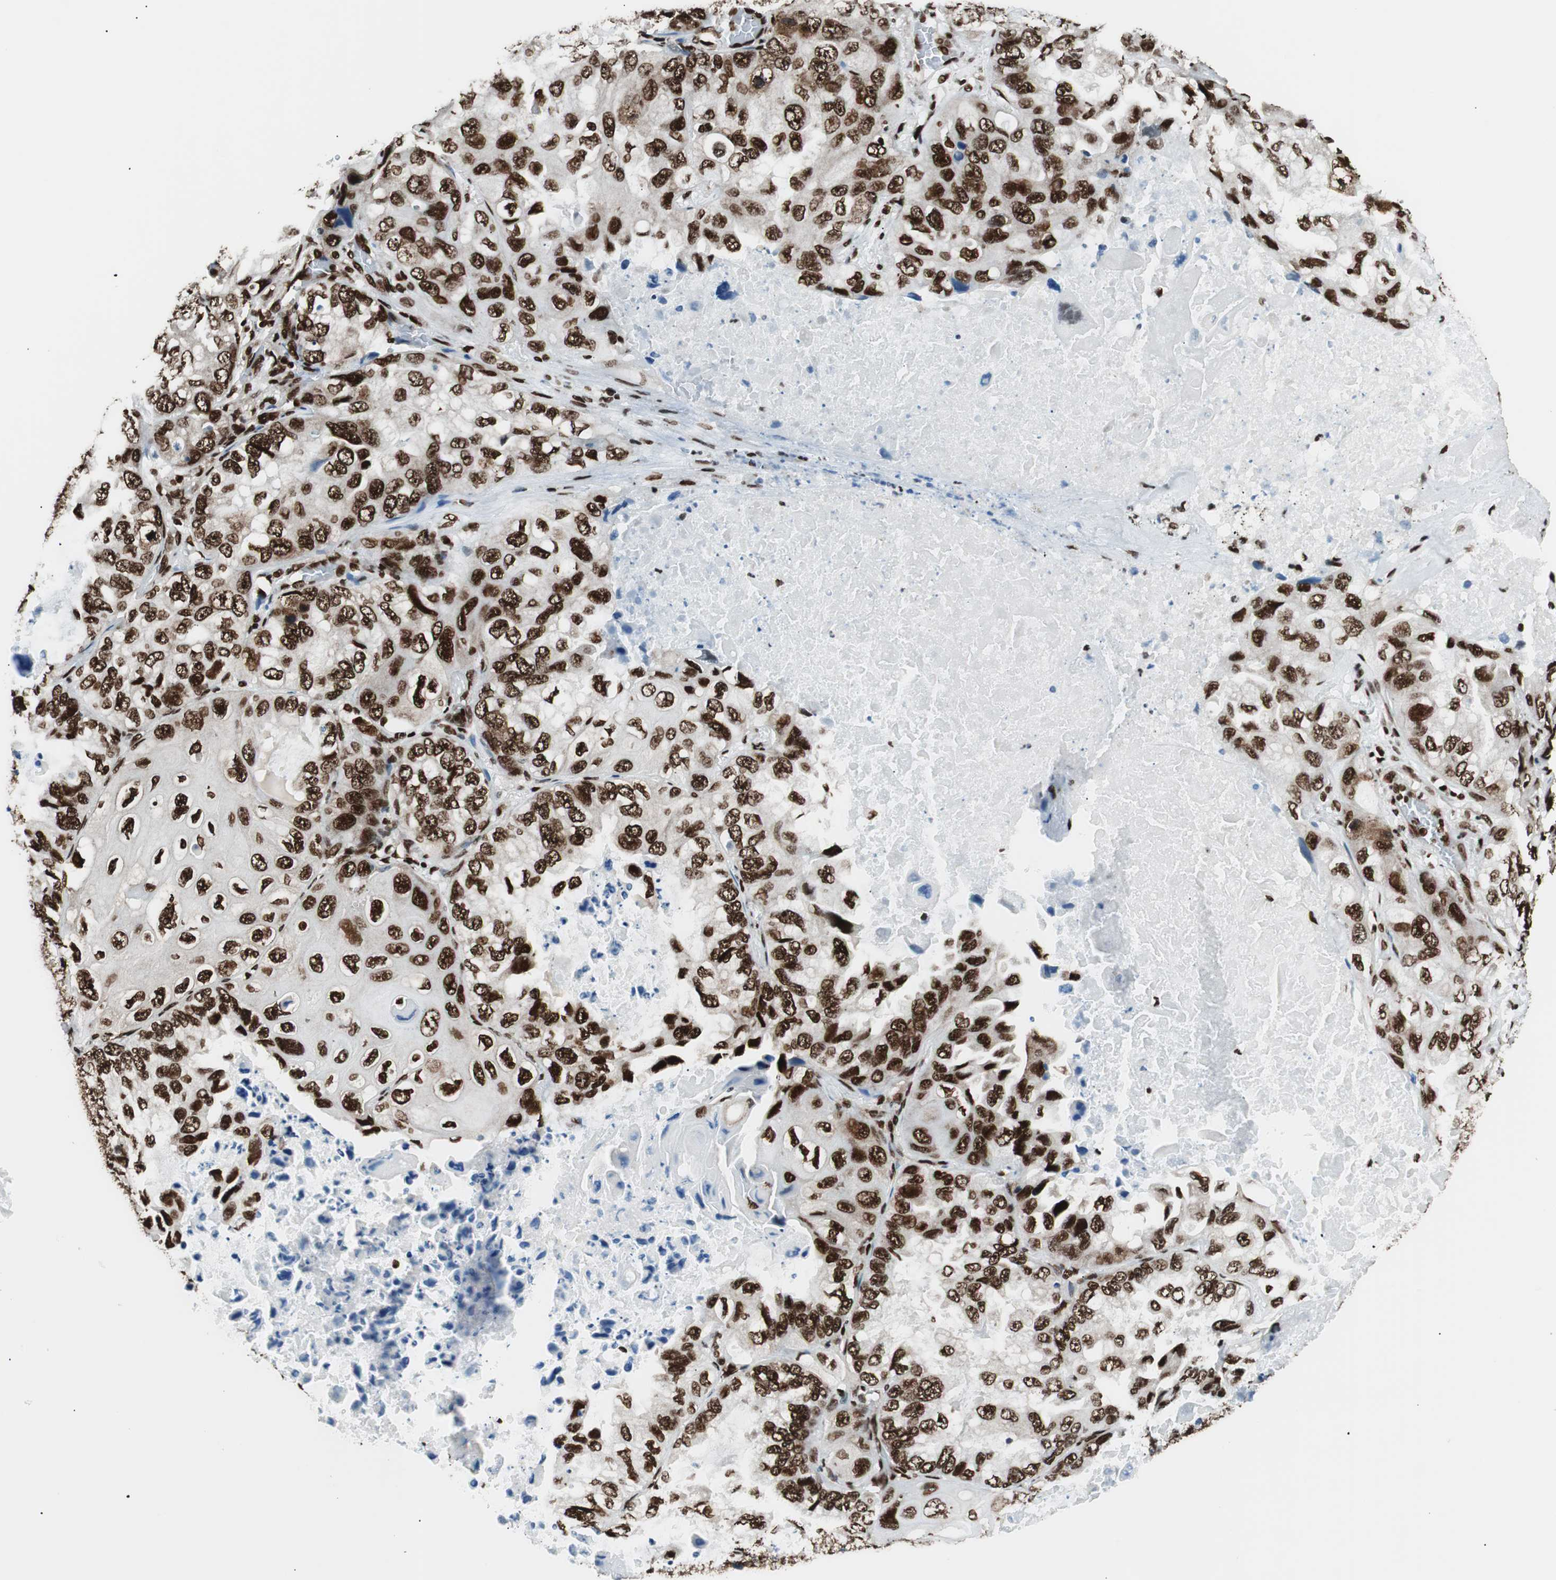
{"staining": {"intensity": "strong", "quantity": ">75%", "location": "nuclear"}, "tissue": "lung cancer", "cell_type": "Tumor cells", "image_type": "cancer", "snomed": [{"axis": "morphology", "description": "Squamous cell carcinoma, NOS"}, {"axis": "topography", "description": "Lung"}], "caption": "Lung cancer stained with a brown dye demonstrates strong nuclear positive staining in approximately >75% of tumor cells.", "gene": "EWSR1", "patient": {"sex": "female", "age": 73}}